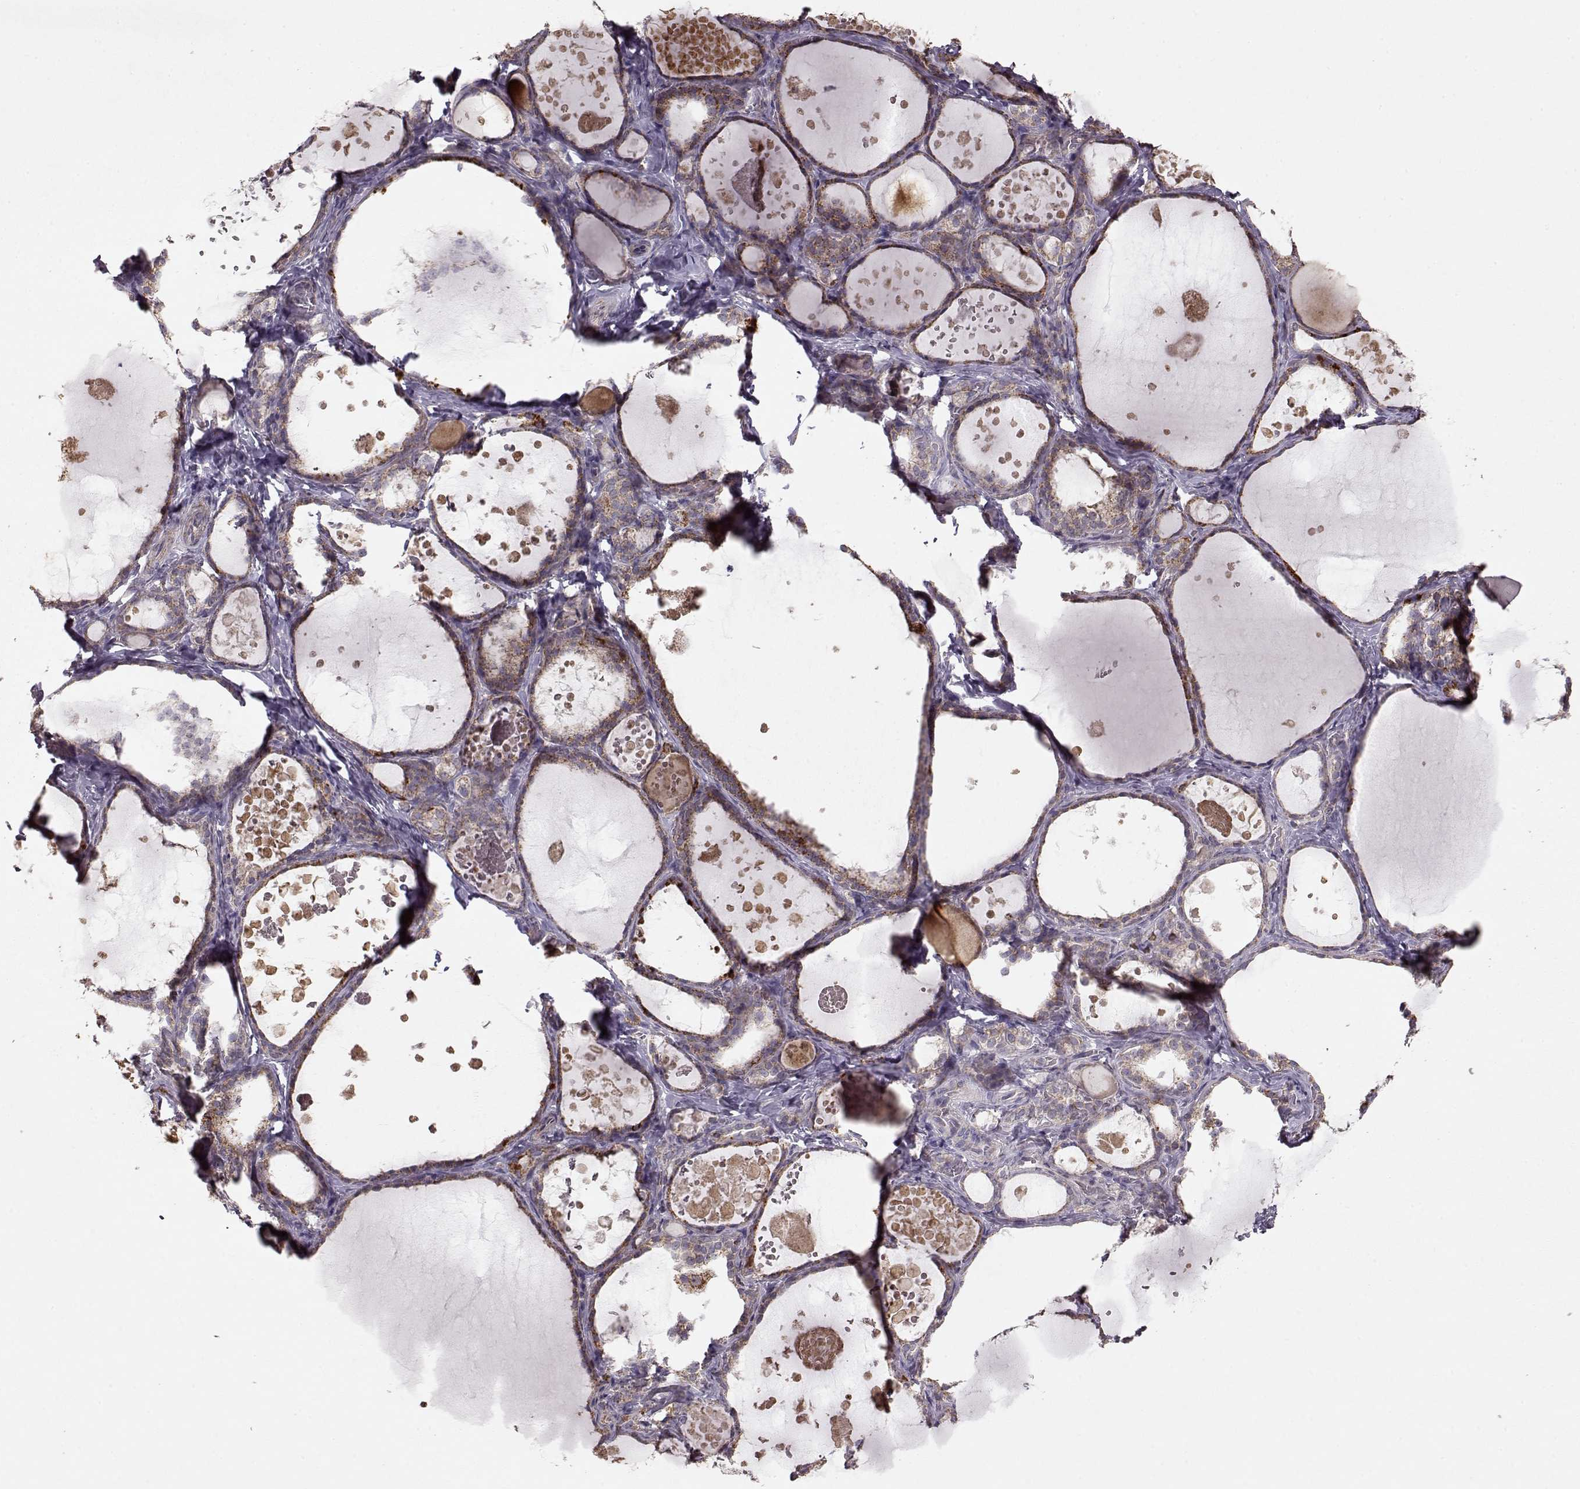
{"staining": {"intensity": "moderate", "quantity": ">75%", "location": "cytoplasmic/membranous"}, "tissue": "thyroid gland", "cell_type": "Glandular cells", "image_type": "normal", "snomed": [{"axis": "morphology", "description": "Normal tissue, NOS"}, {"axis": "topography", "description": "Thyroid gland"}], "caption": "High-power microscopy captured an immunohistochemistry histopathology image of benign thyroid gland, revealing moderate cytoplasmic/membranous positivity in approximately >75% of glandular cells.", "gene": "CMTM3", "patient": {"sex": "female", "age": 56}}